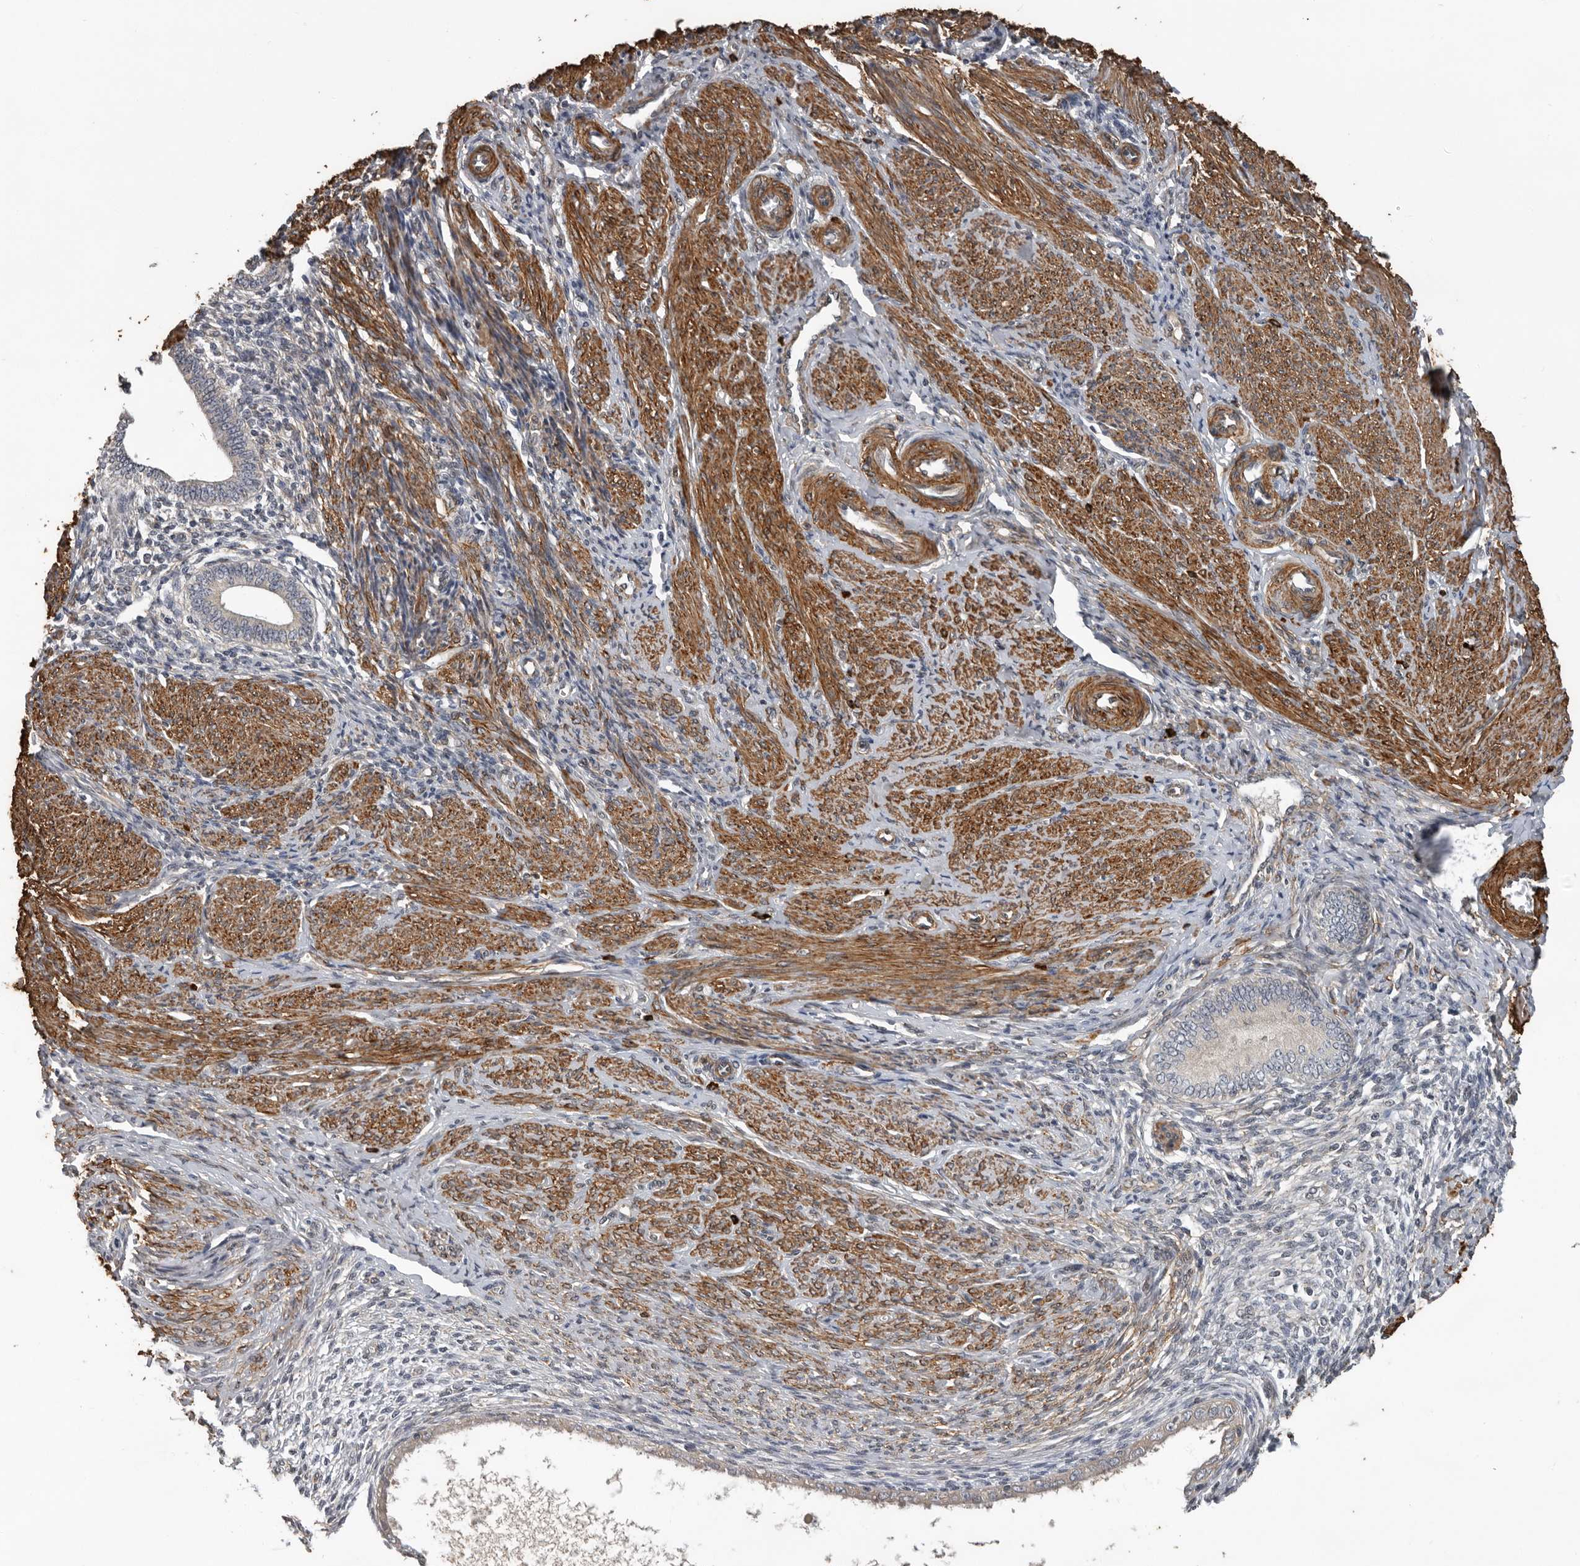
{"staining": {"intensity": "weak", "quantity": "<25%", "location": "cytoplasmic/membranous"}, "tissue": "endometrium", "cell_type": "Cells in endometrial stroma", "image_type": "normal", "snomed": [{"axis": "morphology", "description": "Normal tissue, NOS"}, {"axis": "topography", "description": "Endometrium"}], "caption": "Human endometrium stained for a protein using IHC exhibits no expression in cells in endometrial stroma.", "gene": "RNF157", "patient": {"sex": "female", "age": 42}}